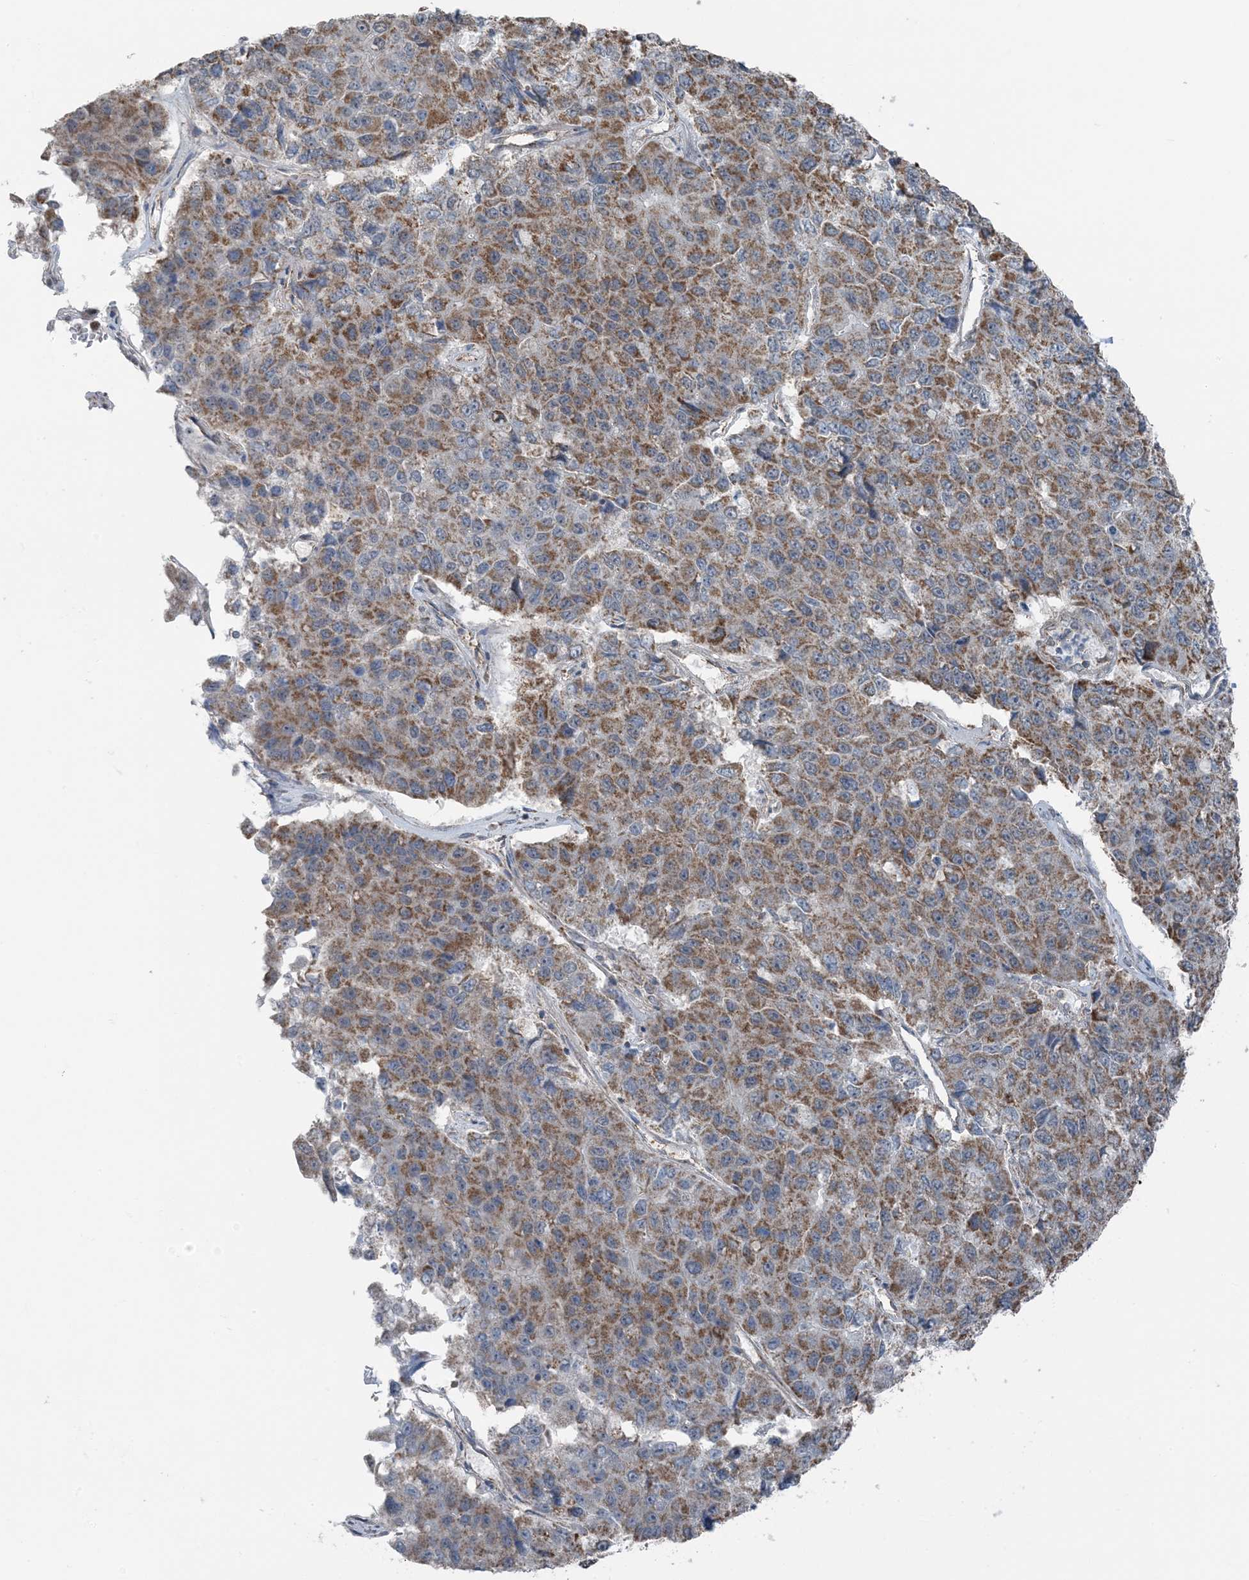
{"staining": {"intensity": "moderate", "quantity": ">75%", "location": "cytoplasmic/membranous"}, "tissue": "pancreatic cancer", "cell_type": "Tumor cells", "image_type": "cancer", "snomed": [{"axis": "morphology", "description": "Adenocarcinoma, NOS"}, {"axis": "topography", "description": "Pancreas"}], "caption": "This image reveals adenocarcinoma (pancreatic) stained with IHC to label a protein in brown. The cytoplasmic/membranous of tumor cells show moderate positivity for the protein. Nuclei are counter-stained blue.", "gene": "PILRB", "patient": {"sex": "male", "age": 50}}